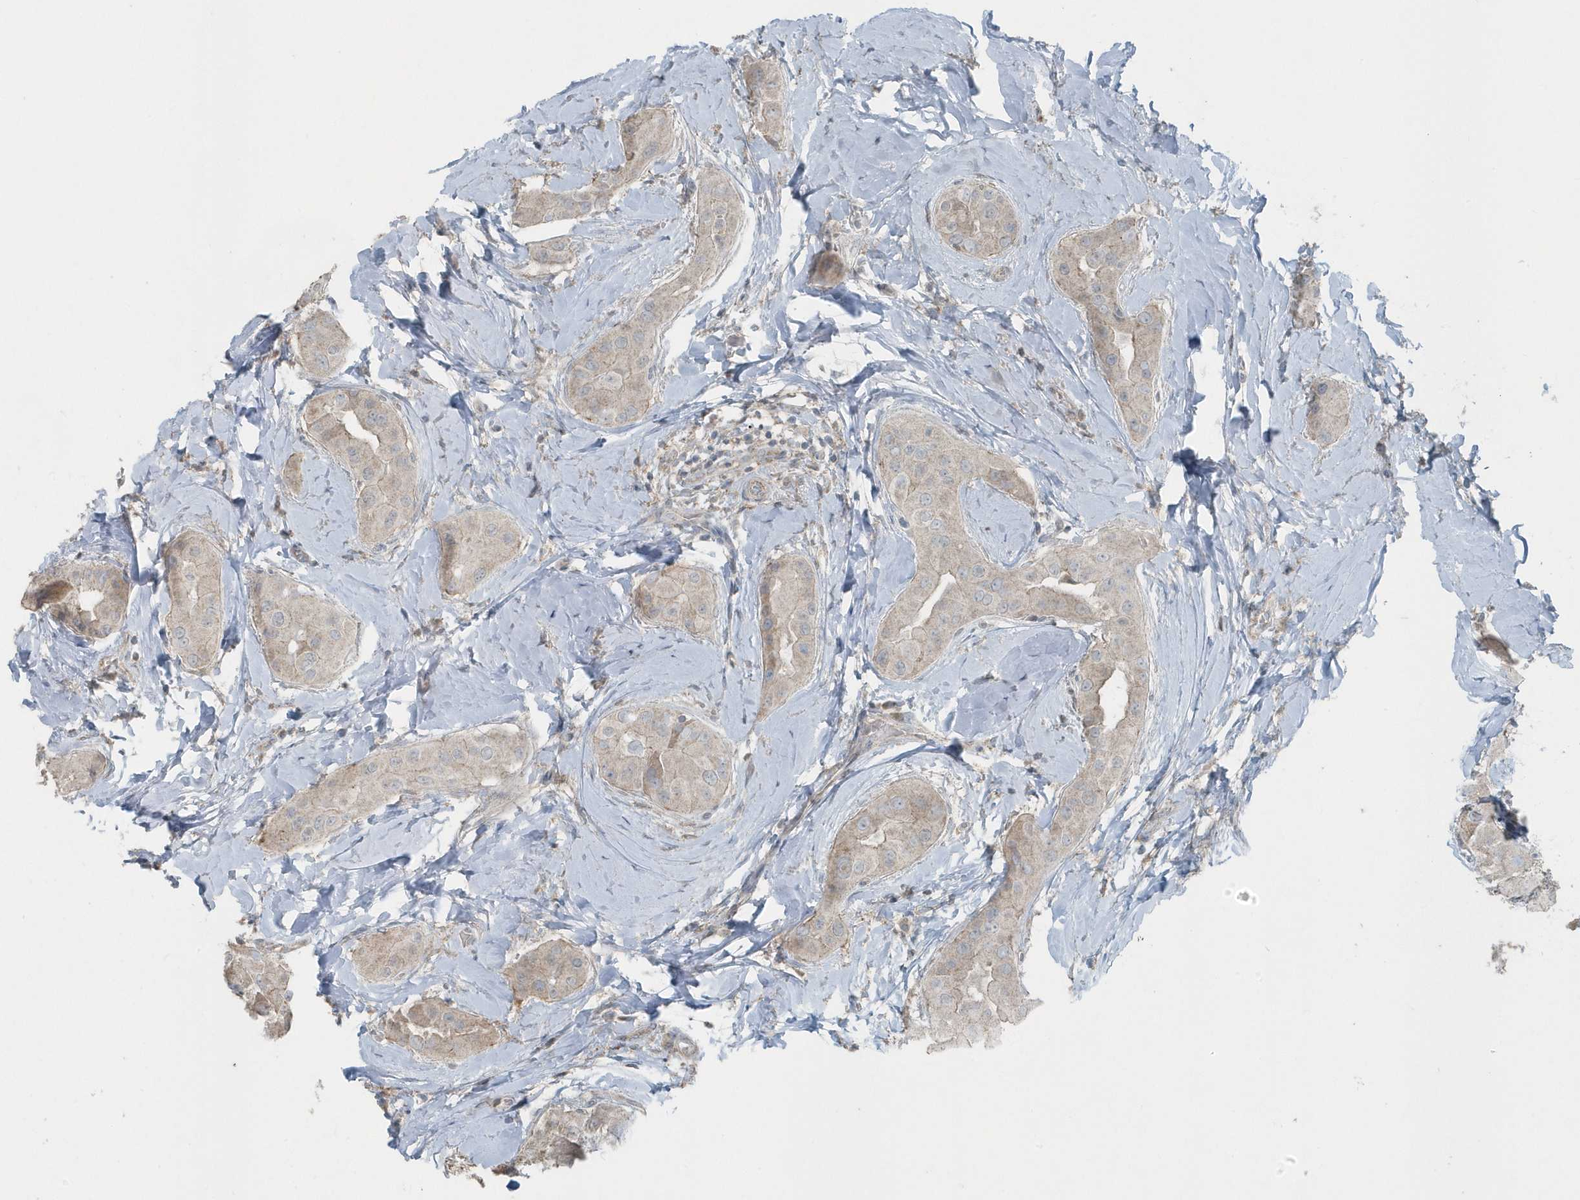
{"staining": {"intensity": "weak", "quantity": "<25%", "location": "cytoplasmic/membranous"}, "tissue": "thyroid cancer", "cell_type": "Tumor cells", "image_type": "cancer", "snomed": [{"axis": "morphology", "description": "Papillary adenocarcinoma, NOS"}, {"axis": "topography", "description": "Thyroid gland"}], "caption": "This is an immunohistochemistry micrograph of thyroid cancer (papillary adenocarcinoma). There is no expression in tumor cells.", "gene": "ACTC1", "patient": {"sex": "male", "age": 33}}